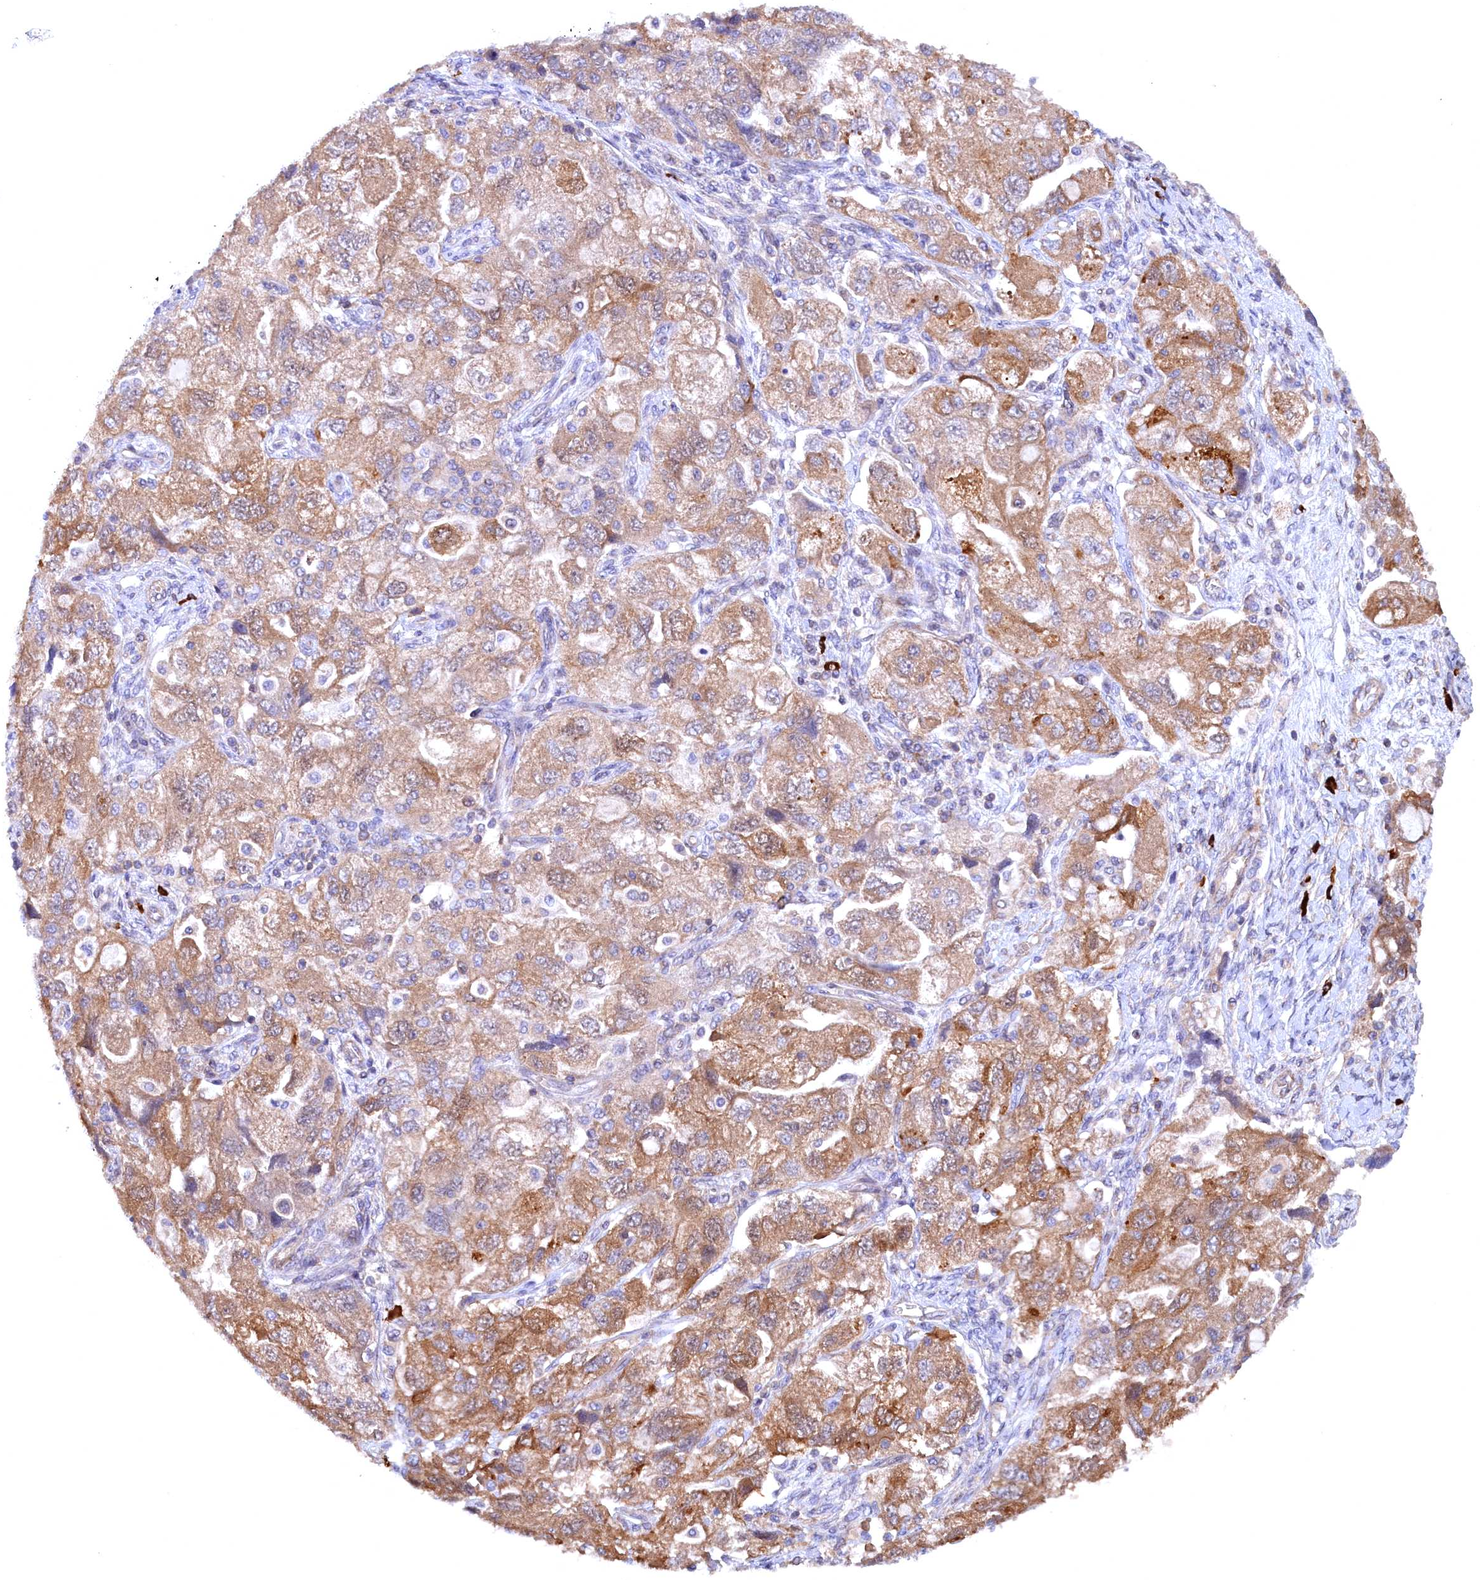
{"staining": {"intensity": "moderate", "quantity": ">75%", "location": "cytoplasmic/membranous"}, "tissue": "ovarian cancer", "cell_type": "Tumor cells", "image_type": "cancer", "snomed": [{"axis": "morphology", "description": "Carcinoma, NOS"}, {"axis": "morphology", "description": "Cystadenocarcinoma, serous, NOS"}, {"axis": "topography", "description": "Ovary"}], "caption": "An IHC micrograph of neoplastic tissue is shown. Protein staining in brown shows moderate cytoplasmic/membranous positivity in ovarian cancer within tumor cells.", "gene": "JPT2", "patient": {"sex": "female", "age": 69}}